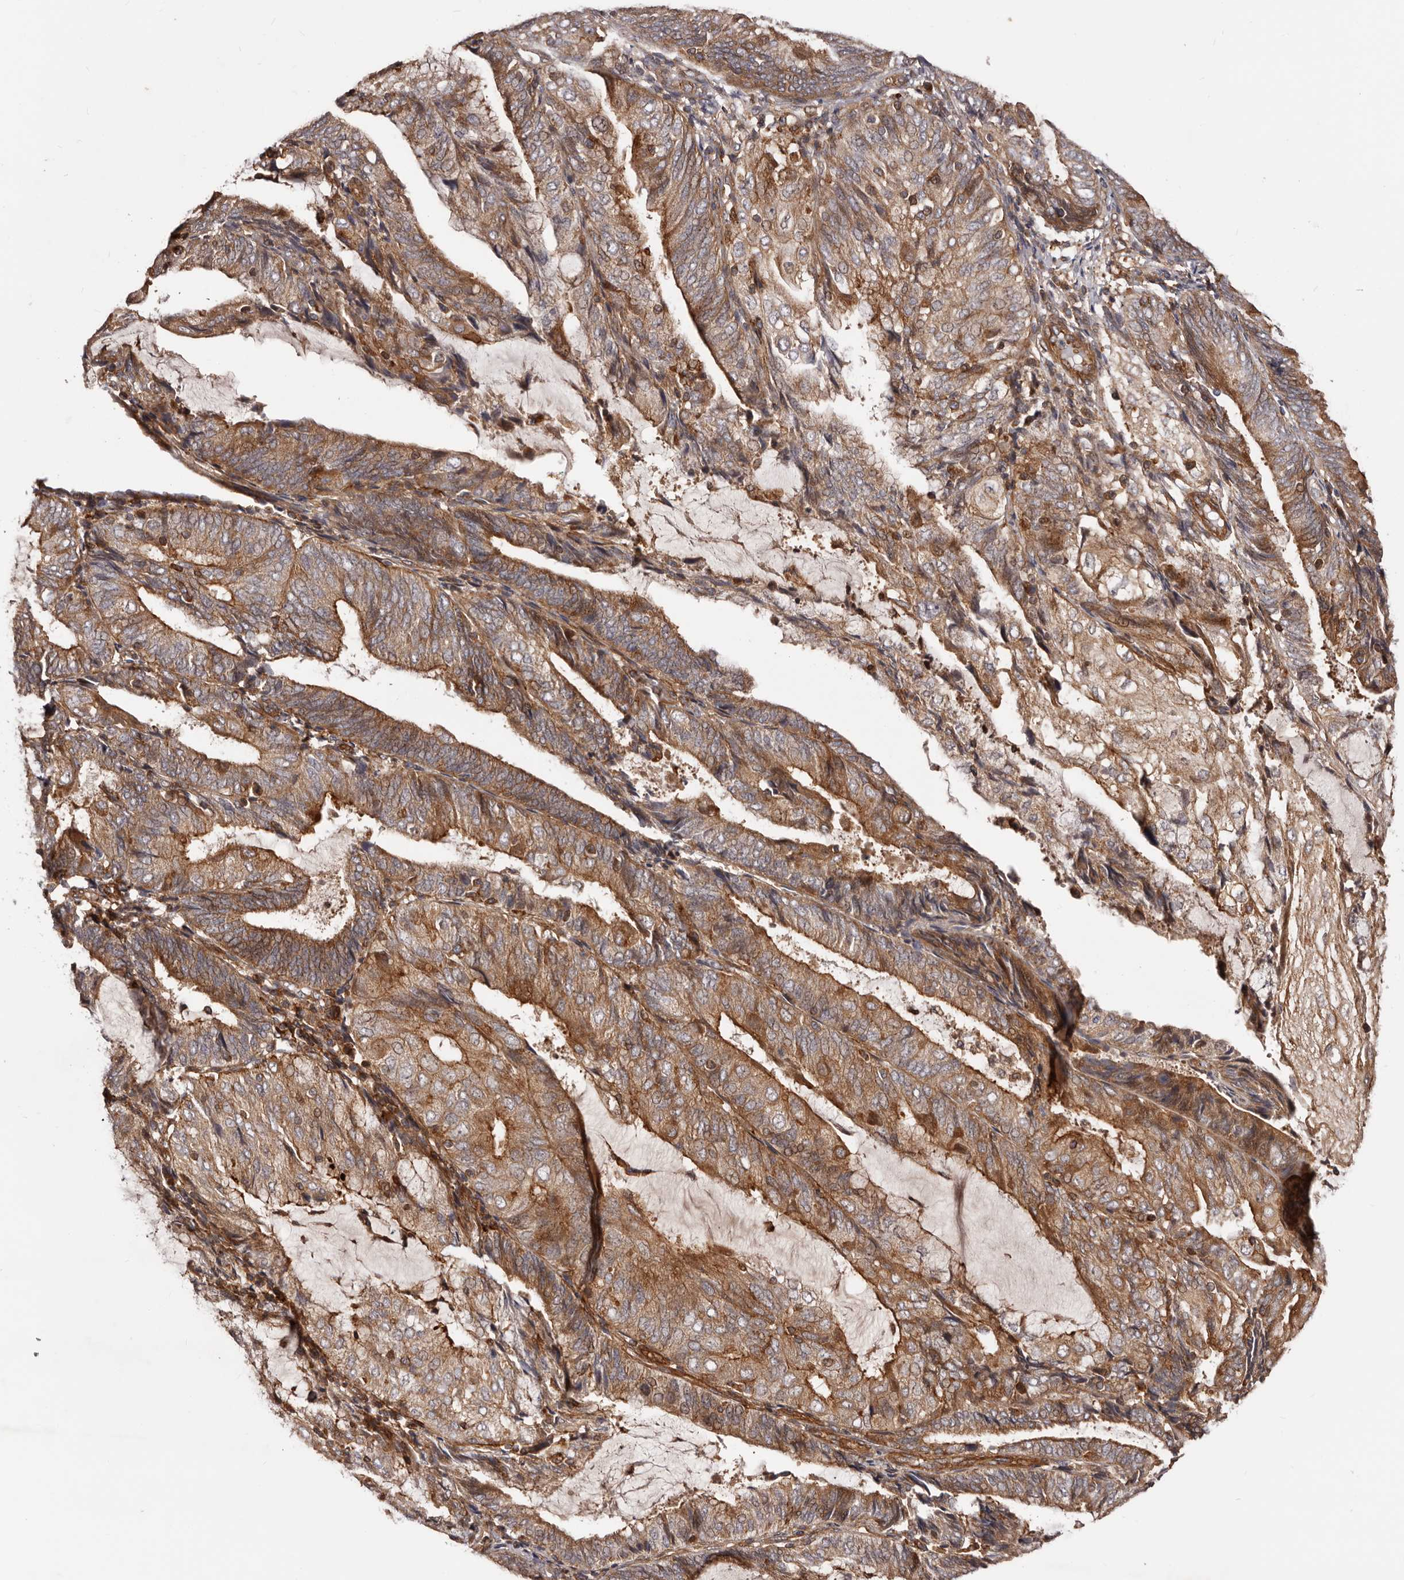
{"staining": {"intensity": "moderate", "quantity": ">75%", "location": "cytoplasmic/membranous"}, "tissue": "endometrial cancer", "cell_type": "Tumor cells", "image_type": "cancer", "snomed": [{"axis": "morphology", "description": "Adenocarcinoma, NOS"}, {"axis": "topography", "description": "Endometrium"}], "caption": "Endometrial adenocarcinoma was stained to show a protein in brown. There is medium levels of moderate cytoplasmic/membranous staining in approximately >75% of tumor cells. The staining was performed using DAB (3,3'-diaminobenzidine) to visualize the protein expression in brown, while the nuclei were stained in blue with hematoxylin (Magnification: 20x).", "gene": "GTPBP1", "patient": {"sex": "female", "age": 81}}